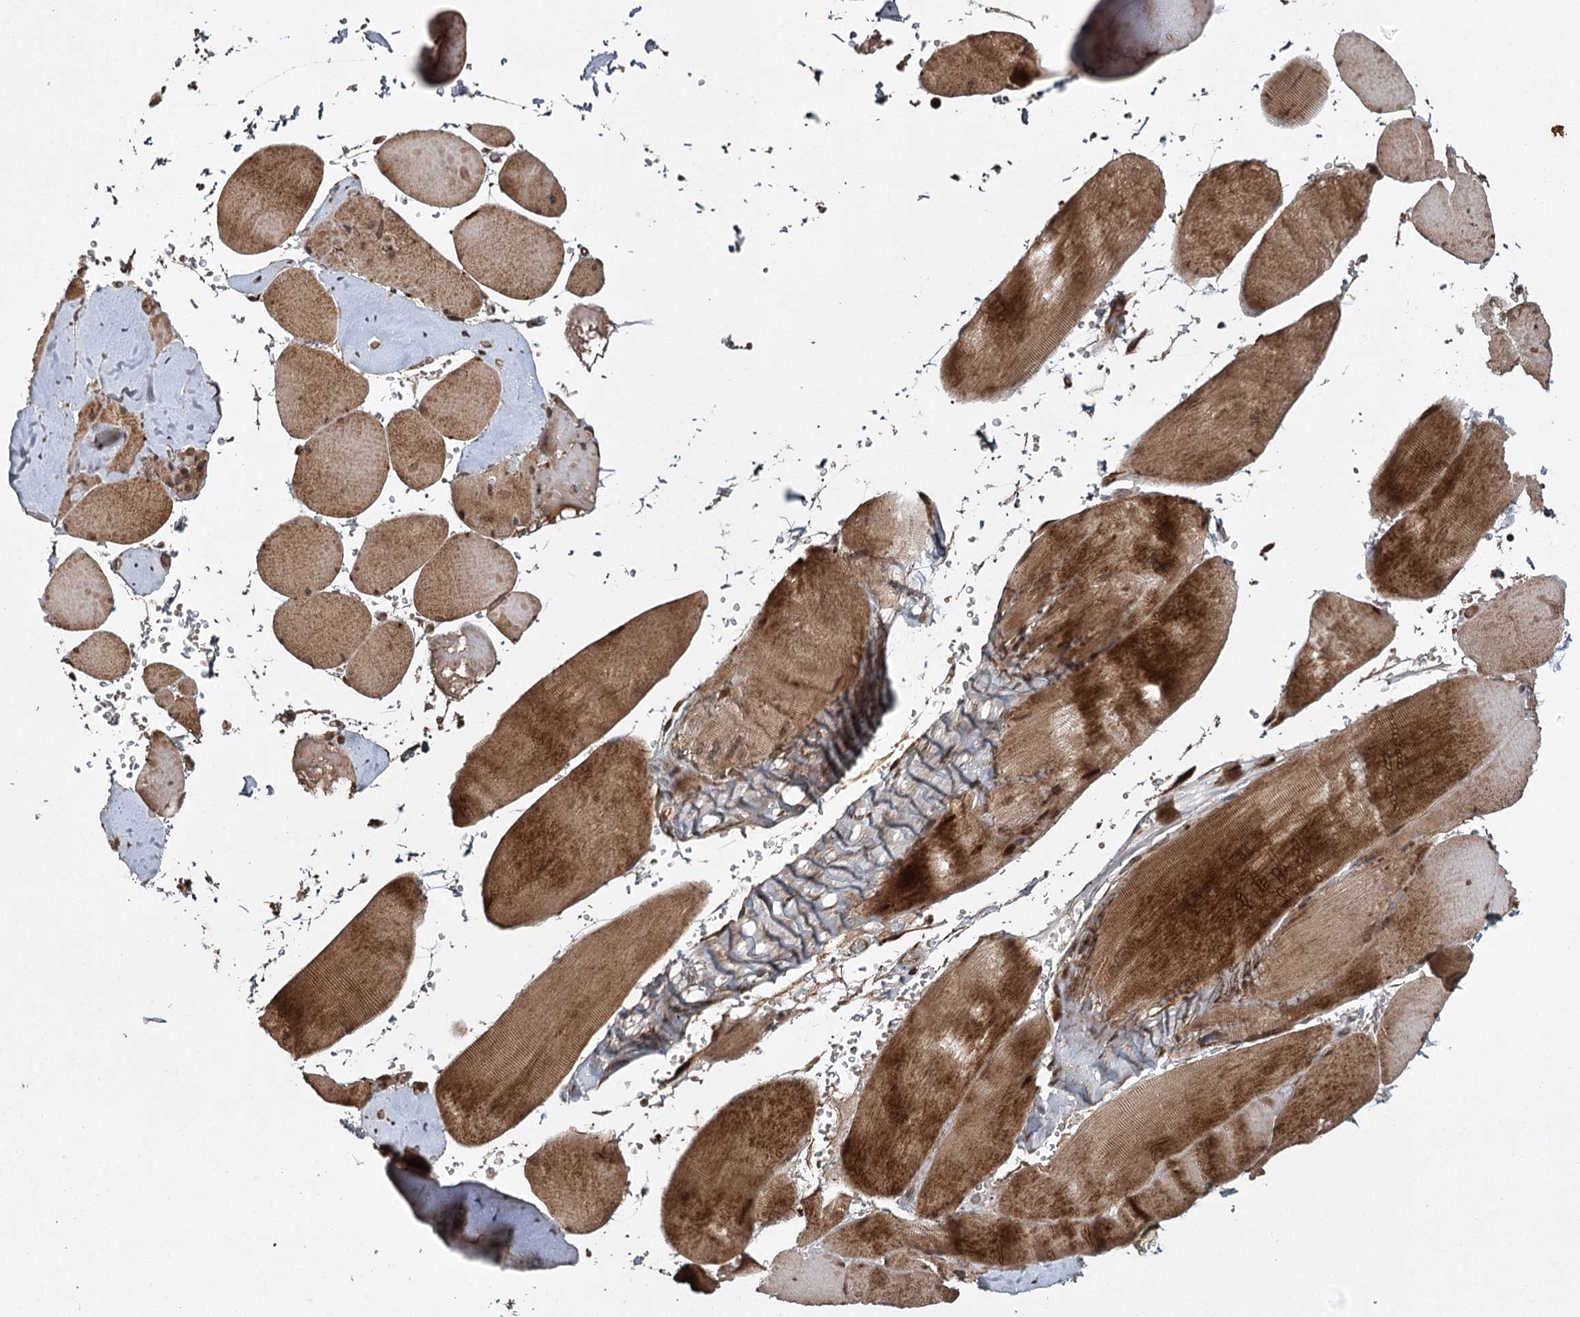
{"staining": {"intensity": "moderate", "quantity": ">75%", "location": "cytoplasmic/membranous"}, "tissue": "skeletal muscle", "cell_type": "Myocytes", "image_type": "normal", "snomed": [{"axis": "morphology", "description": "Normal tissue, NOS"}, {"axis": "topography", "description": "Skeletal muscle"}, {"axis": "topography", "description": "Head-Neck"}], "caption": "About >75% of myocytes in normal skeletal muscle display moderate cytoplasmic/membranous protein staining as visualized by brown immunohistochemical staining.", "gene": "RPAP3", "patient": {"sex": "male", "age": 66}}